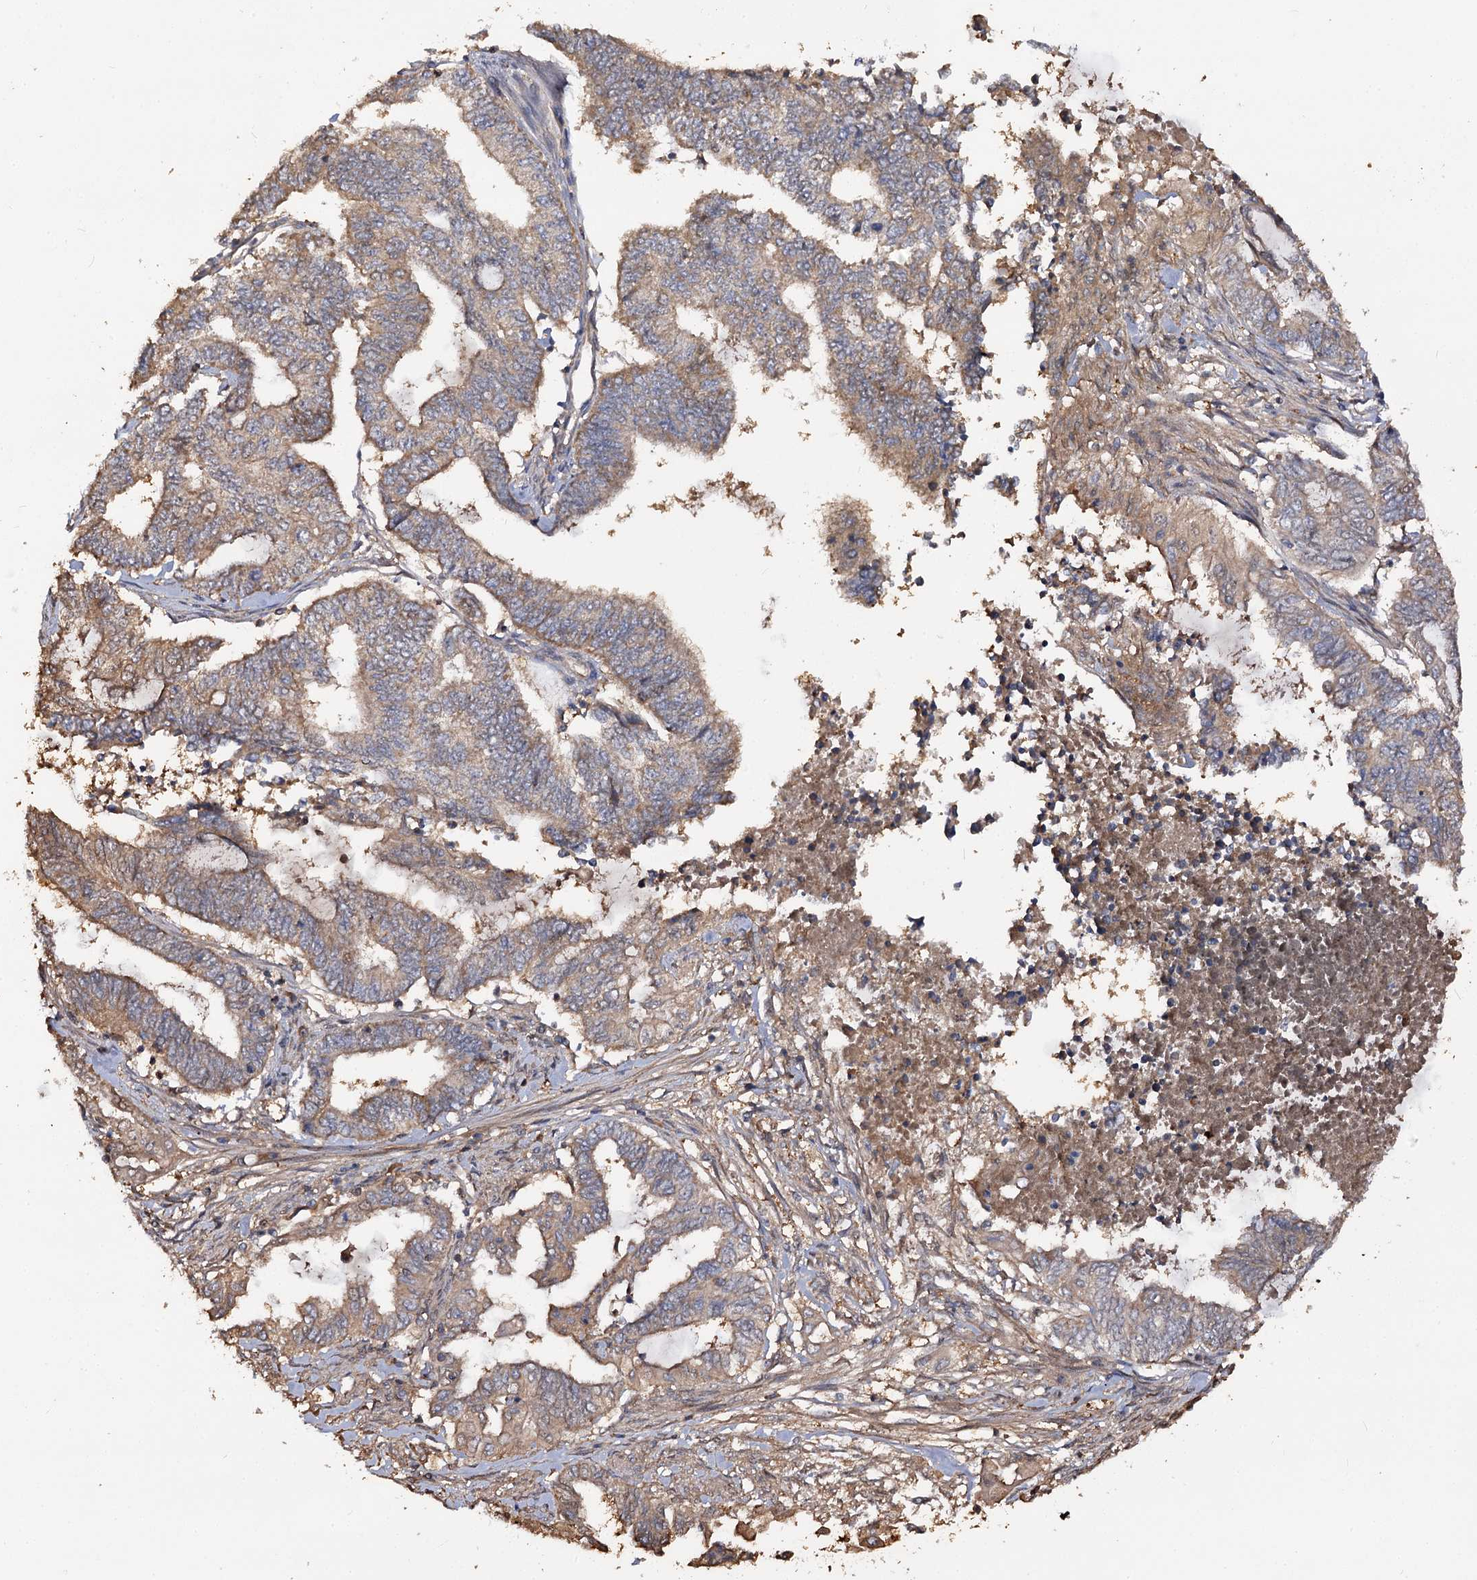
{"staining": {"intensity": "moderate", "quantity": ">75%", "location": "cytoplasmic/membranous"}, "tissue": "endometrial cancer", "cell_type": "Tumor cells", "image_type": "cancer", "snomed": [{"axis": "morphology", "description": "Adenocarcinoma, NOS"}, {"axis": "topography", "description": "Uterus"}, {"axis": "topography", "description": "Endometrium"}], "caption": "Approximately >75% of tumor cells in human endometrial cancer (adenocarcinoma) show moderate cytoplasmic/membranous protein positivity as visualized by brown immunohistochemical staining.", "gene": "ARL13A", "patient": {"sex": "female", "age": 70}}